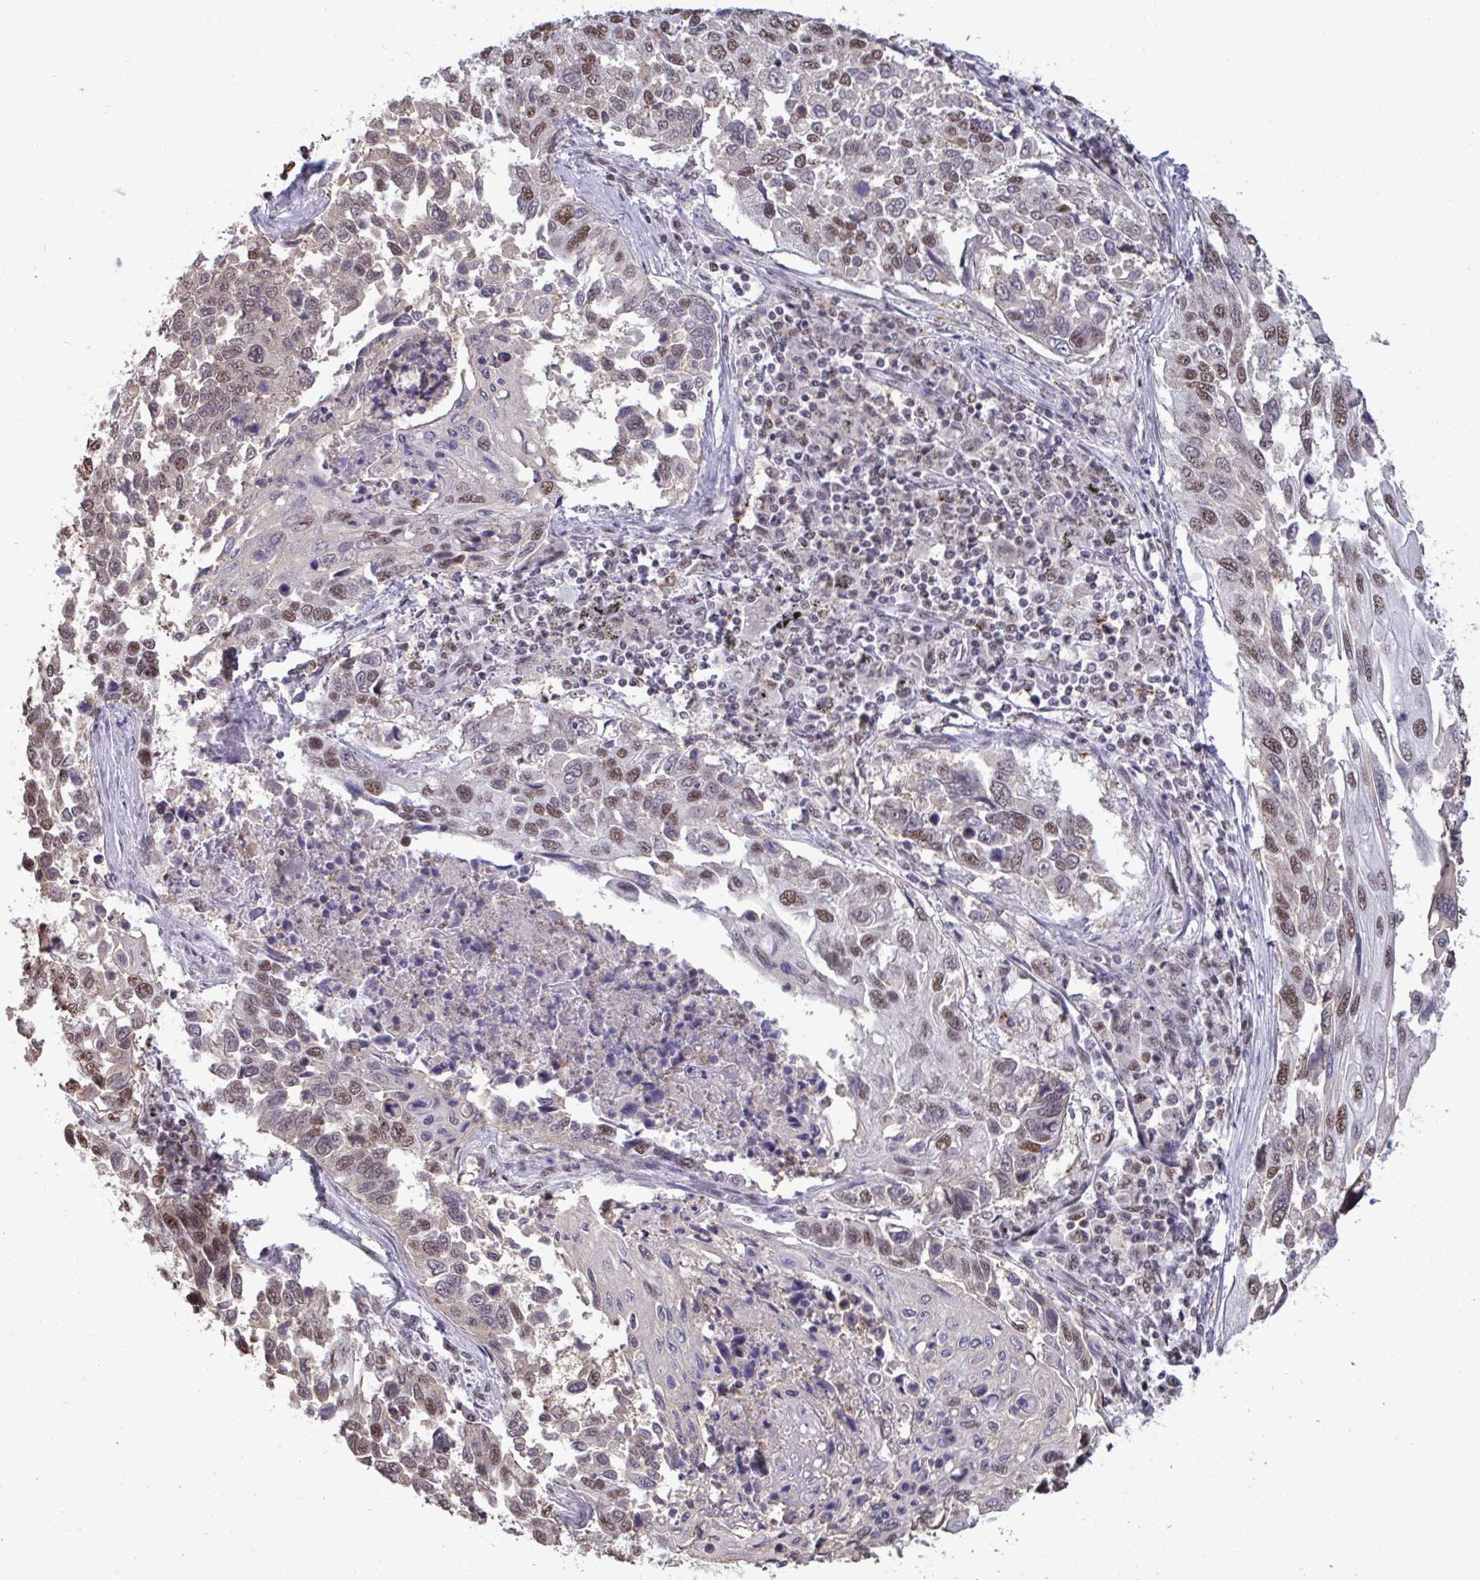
{"staining": {"intensity": "moderate", "quantity": ">75%", "location": "nuclear"}, "tissue": "lung cancer", "cell_type": "Tumor cells", "image_type": "cancer", "snomed": [{"axis": "morphology", "description": "Squamous cell carcinoma, NOS"}, {"axis": "topography", "description": "Lung"}], "caption": "Immunohistochemical staining of human lung cancer displays moderate nuclear protein staining in about >75% of tumor cells. (Stains: DAB in brown, nuclei in blue, Microscopy: brightfield microscopy at high magnification).", "gene": "PUF60", "patient": {"sex": "male", "age": 62}}